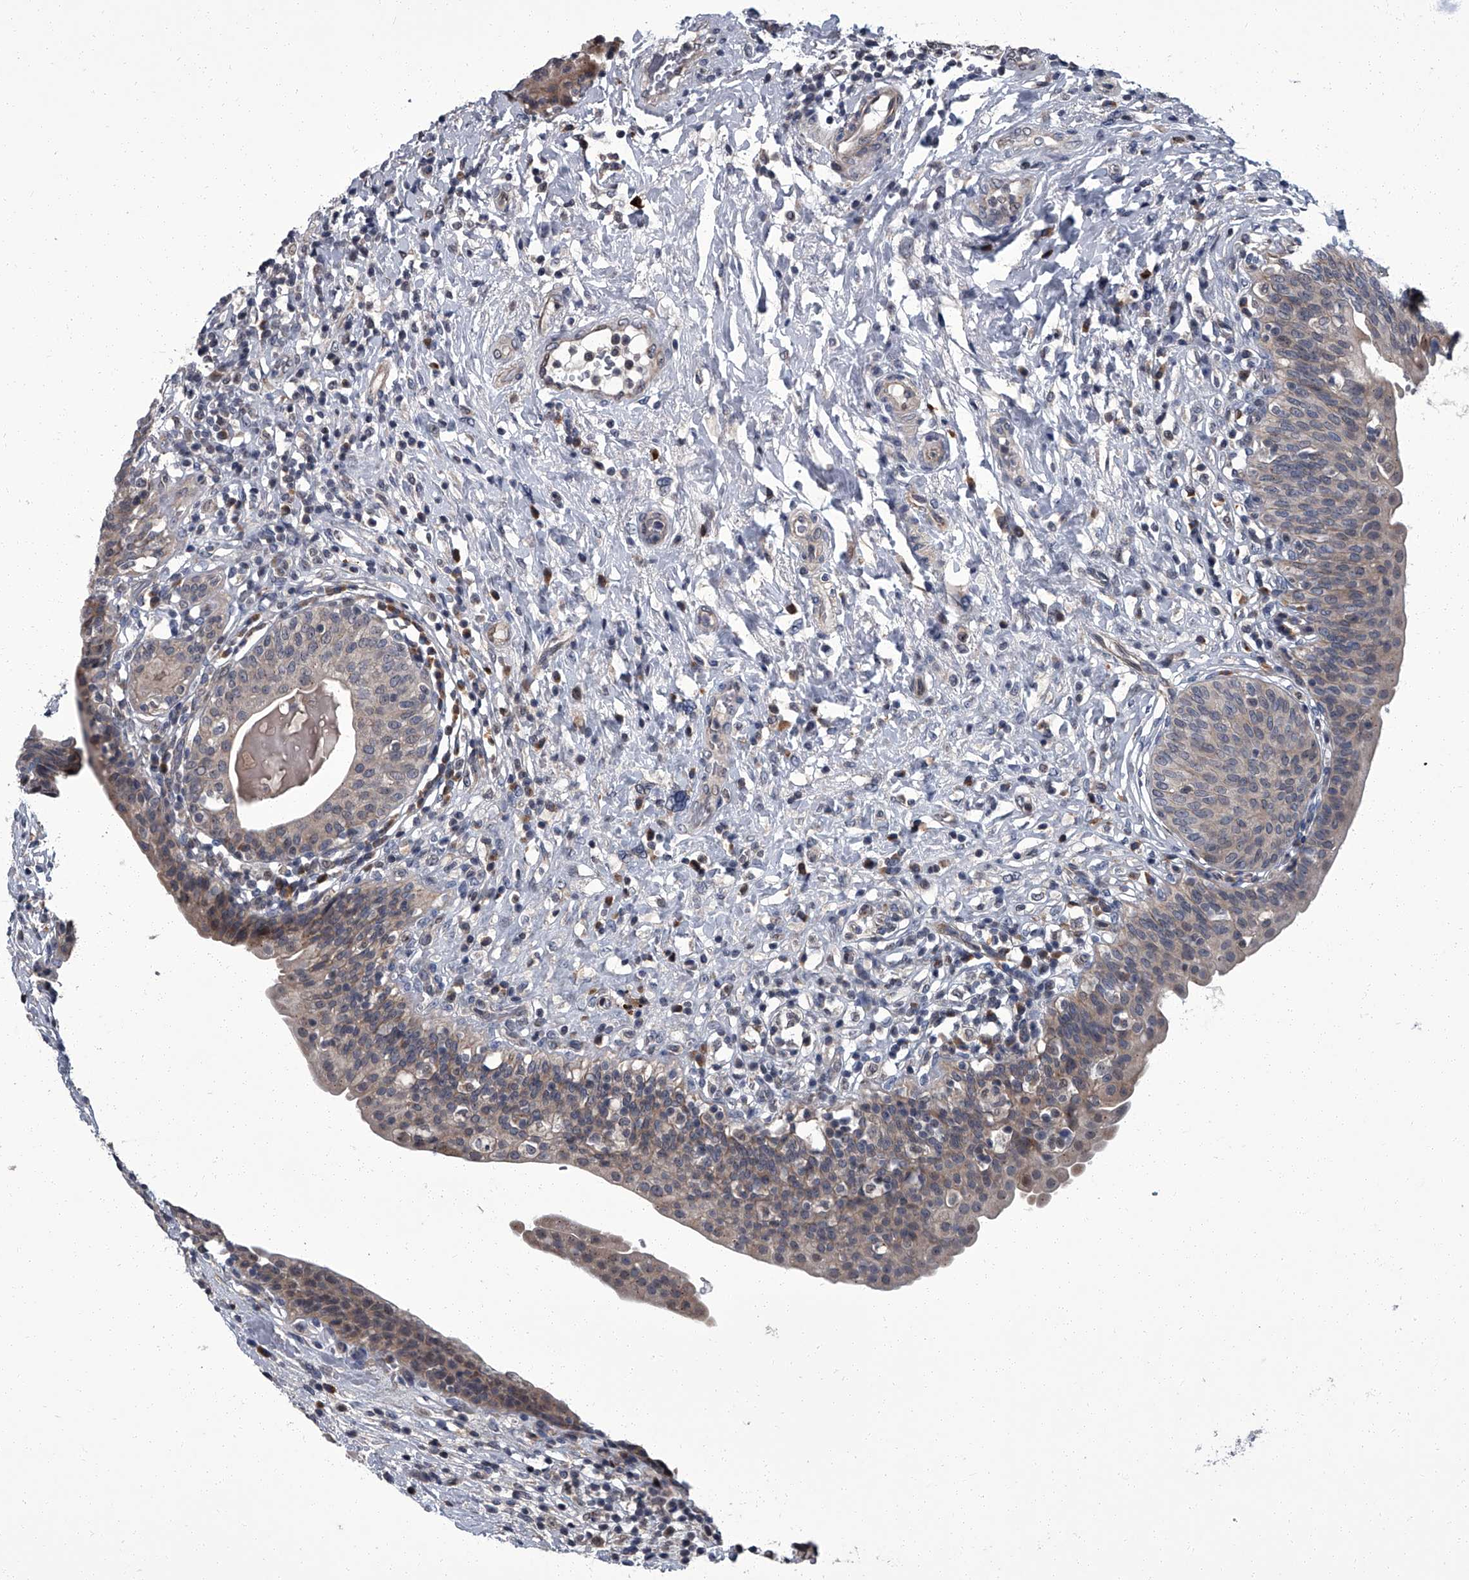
{"staining": {"intensity": "weak", "quantity": "<25%", "location": "cytoplasmic/membranous,nuclear"}, "tissue": "urinary bladder", "cell_type": "Urothelial cells", "image_type": "normal", "snomed": [{"axis": "morphology", "description": "Normal tissue, NOS"}, {"axis": "topography", "description": "Urinary bladder"}], "caption": "IHC of benign urinary bladder shows no staining in urothelial cells. The staining is performed using DAB (3,3'-diaminobenzidine) brown chromogen with nuclei counter-stained in using hematoxylin.", "gene": "ZNF274", "patient": {"sex": "male", "age": 83}}